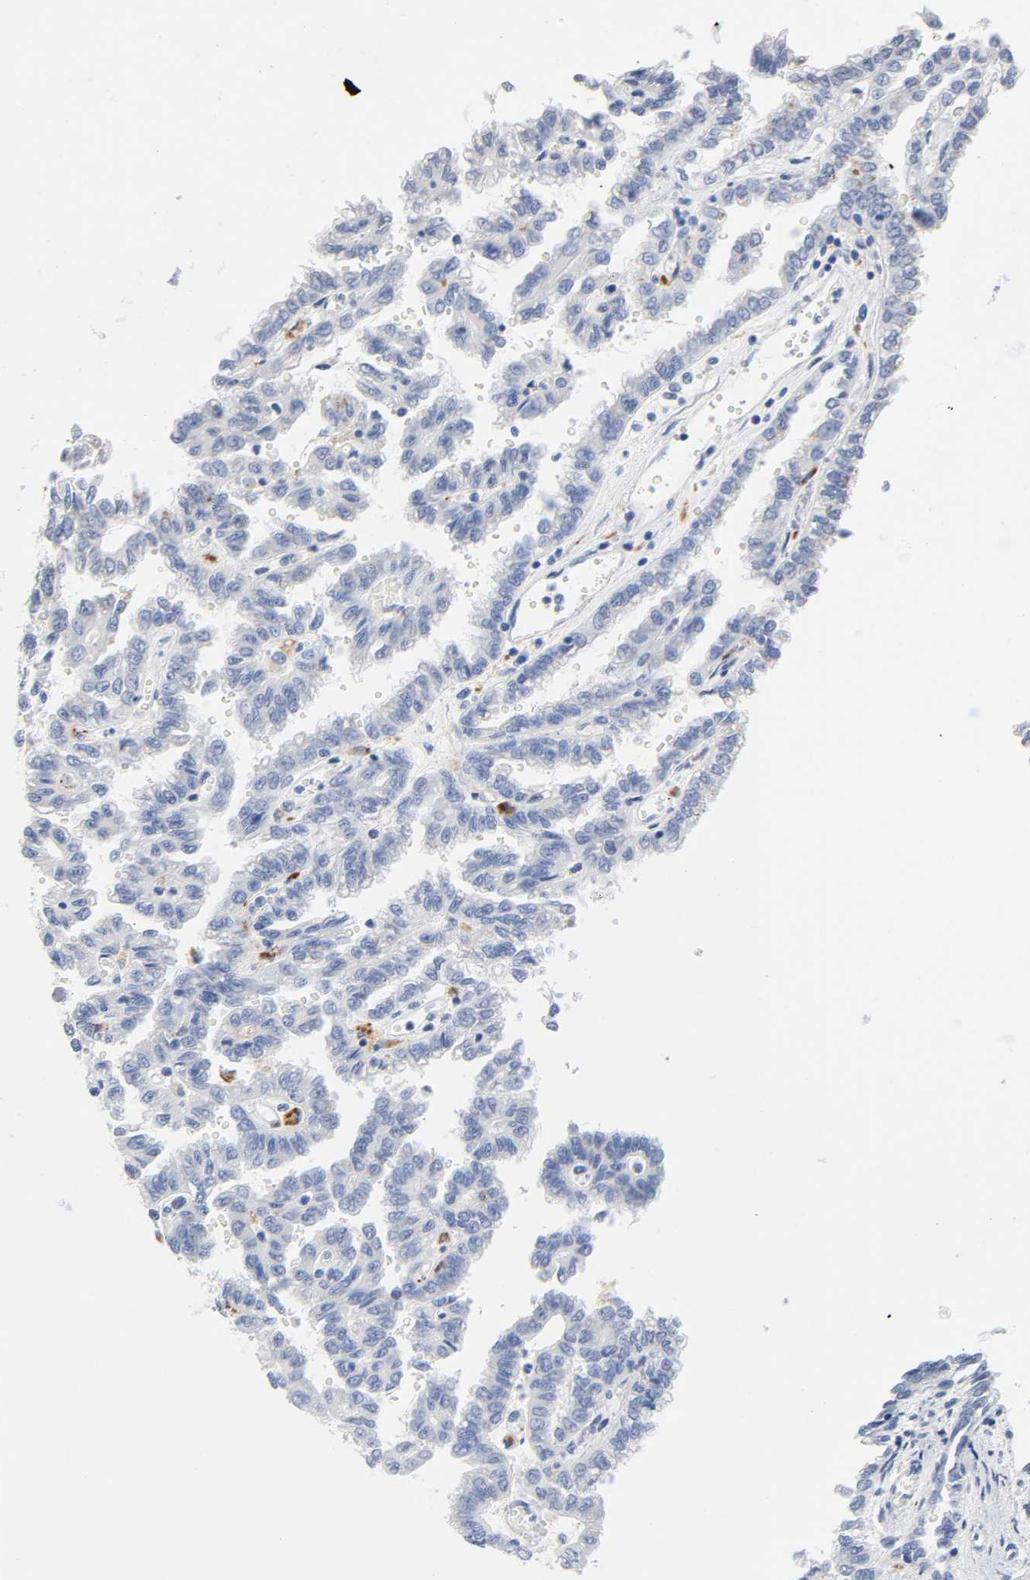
{"staining": {"intensity": "negative", "quantity": "none", "location": "none"}, "tissue": "renal cancer", "cell_type": "Tumor cells", "image_type": "cancer", "snomed": [{"axis": "morphology", "description": "Inflammation, NOS"}, {"axis": "morphology", "description": "Adenocarcinoma, NOS"}, {"axis": "topography", "description": "Kidney"}], "caption": "Renal cancer was stained to show a protein in brown. There is no significant staining in tumor cells. The staining is performed using DAB (3,3'-diaminobenzidine) brown chromogen with nuclei counter-stained in using hematoxylin.", "gene": "PLP1", "patient": {"sex": "male", "age": 68}}